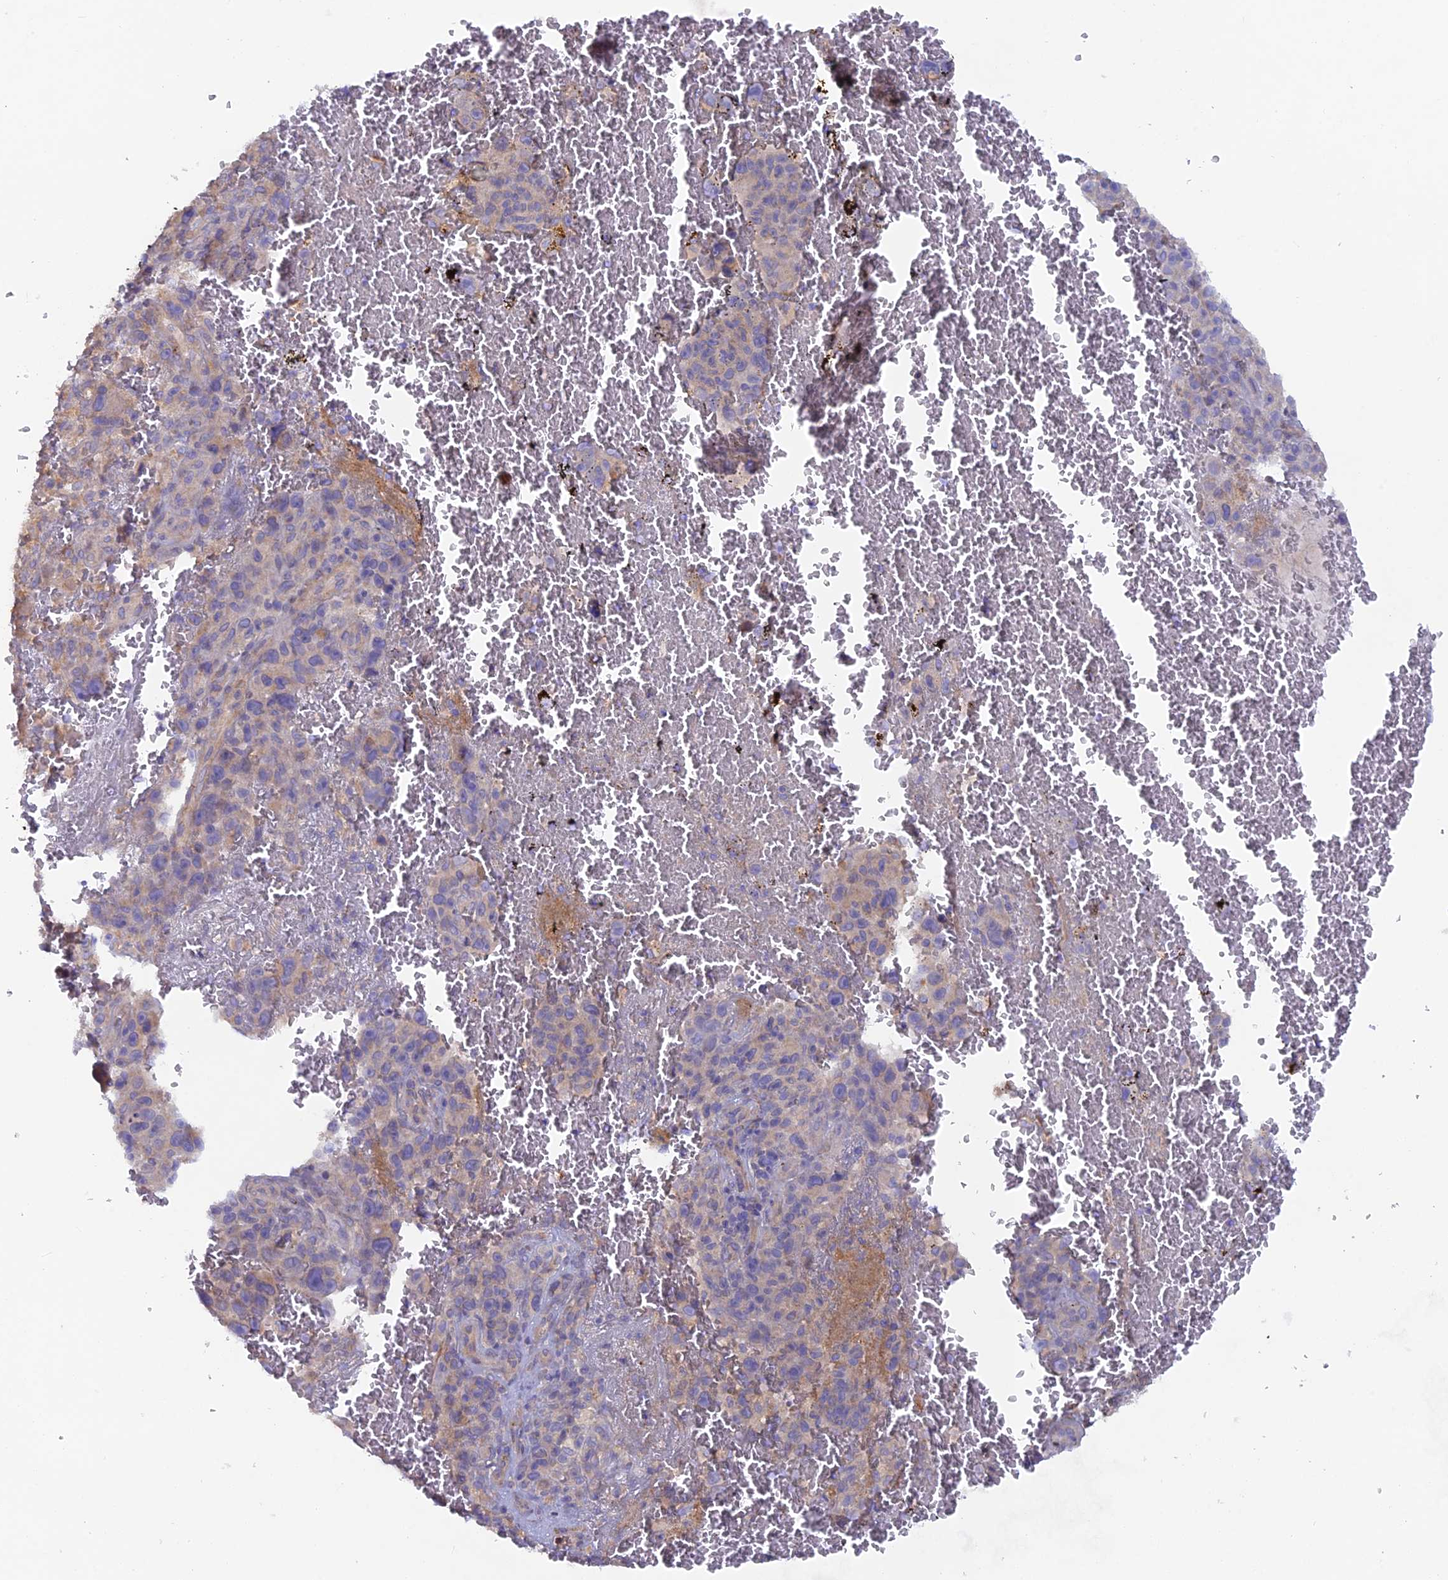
{"staining": {"intensity": "weak", "quantity": "<25%", "location": "cytoplasmic/membranous"}, "tissue": "melanoma", "cell_type": "Tumor cells", "image_type": "cancer", "snomed": [{"axis": "morphology", "description": "Malignant melanoma, NOS"}, {"axis": "topography", "description": "Skin"}], "caption": "Immunohistochemistry photomicrograph of neoplastic tissue: human malignant melanoma stained with DAB shows no significant protein positivity in tumor cells.", "gene": "FZR1", "patient": {"sex": "female", "age": 82}}